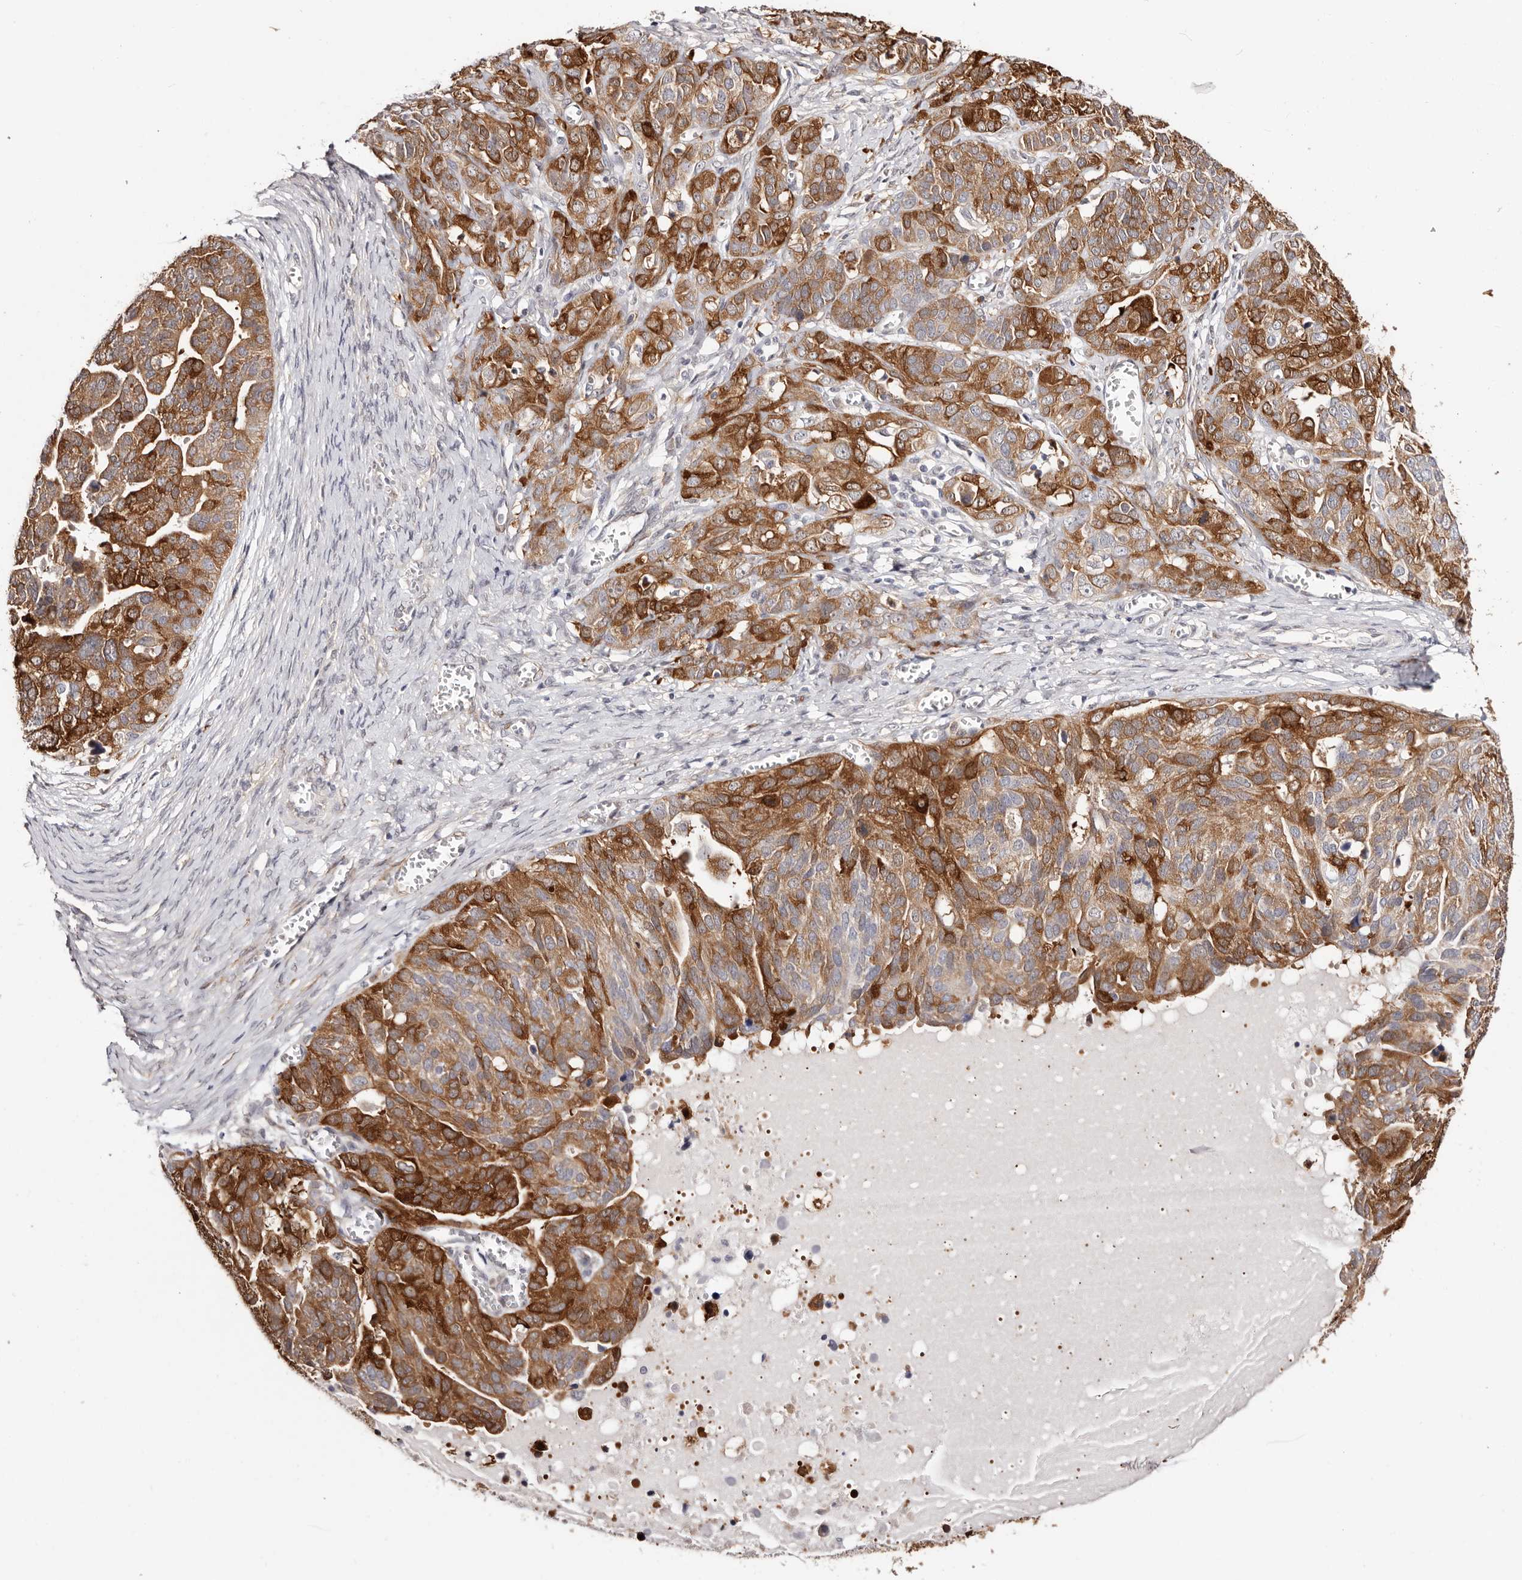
{"staining": {"intensity": "strong", "quantity": ">75%", "location": "cytoplasmic/membranous"}, "tissue": "ovarian cancer", "cell_type": "Tumor cells", "image_type": "cancer", "snomed": [{"axis": "morphology", "description": "Cystadenocarcinoma, serous, NOS"}, {"axis": "topography", "description": "Ovary"}], "caption": "A brown stain labels strong cytoplasmic/membranous expression of a protein in serous cystadenocarcinoma (ovarian) tumor cells.", "gene": "GFOD1", "patient": {"sex": "female", "age": 44}}